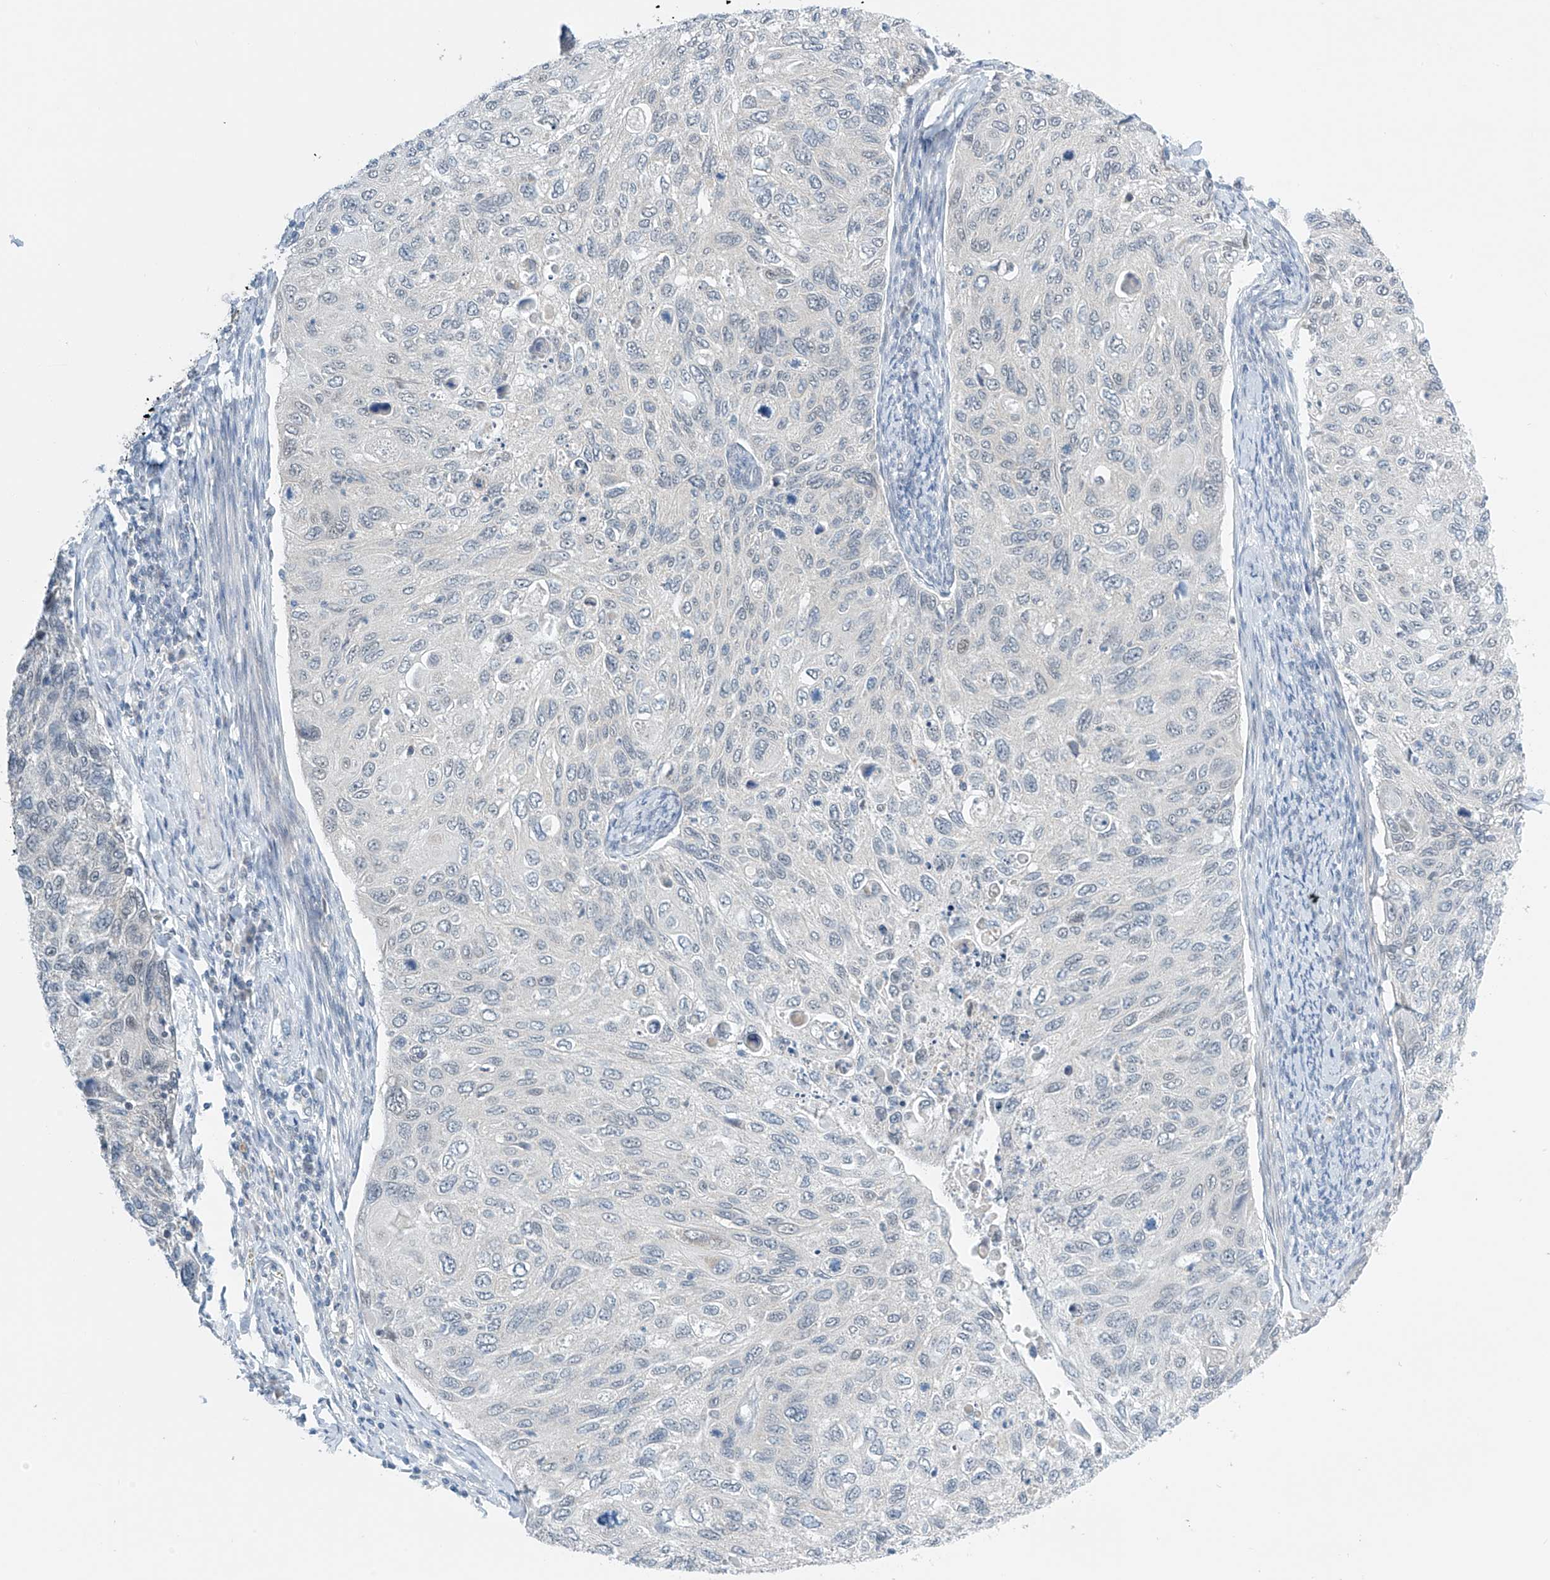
{"staining": {"intensity": "negative", "quantity": "none", "location": "none"}, "tissue": "cervical cancer", "cell_type": "Tumor cells", "image_type": "cancer", "snomed": [{"axis": "morphology", "description": "Squamous cell carcinoma, NOS"}, {"axis": "topography", "description": "Cervix"}], "caption": "Human cervical cancer (squamous cell carcinoma) stained for a protein using immunohistochemistry displays no staining in tumor cells.", "gene": "APLF", "patient": {"sex": "female", "age": 70}}